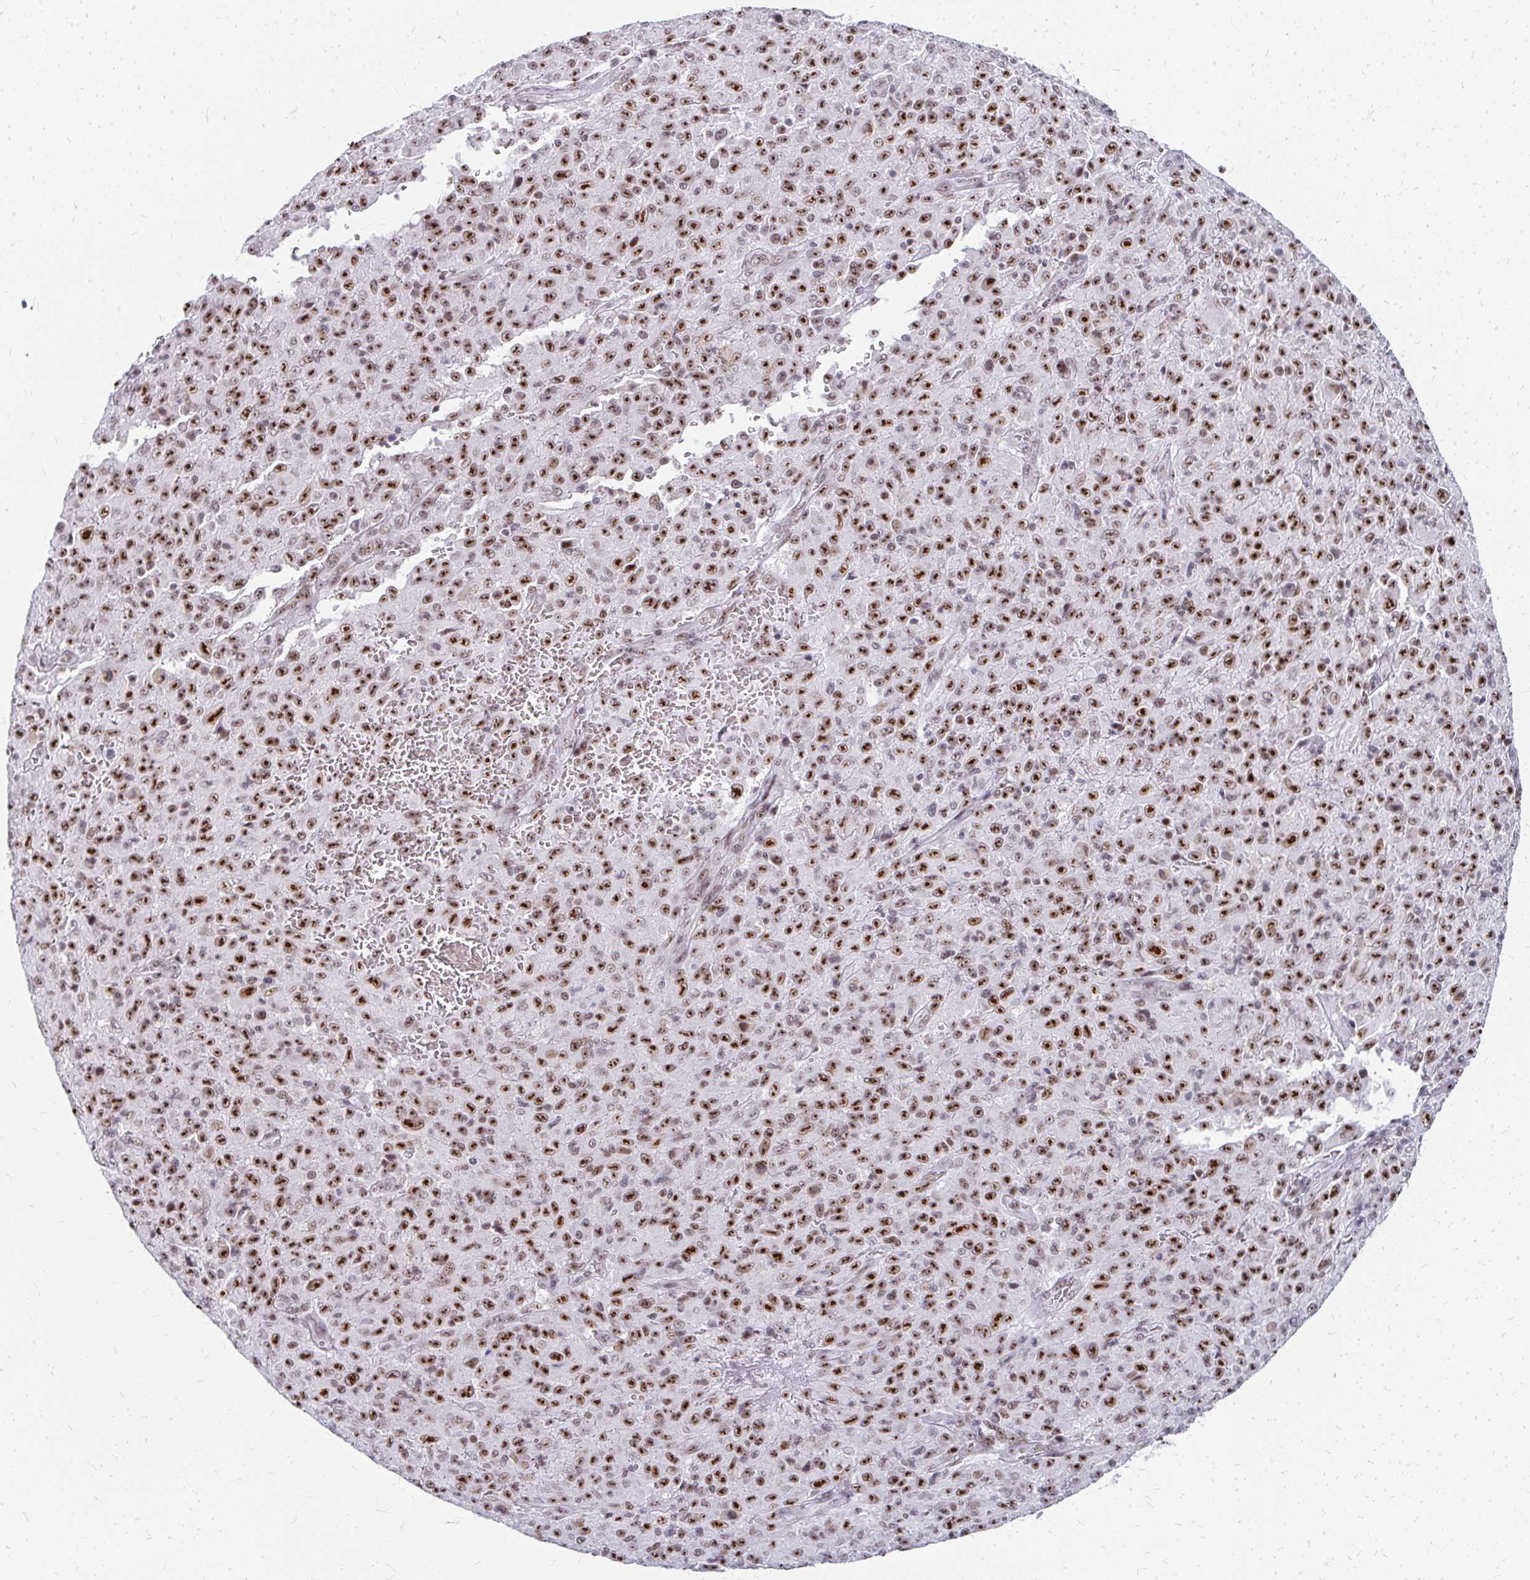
{"staining": {"intensity": "strong", "quantity": ">75%", "location": "nuclear"}, "tissue": "melanoma", "cell_type": "Tumor cells", "image_type": "cancer", "snomed": [{"axis": "morphology", "description": "Malignant melanoma, NOS"}, {"axis": "topography", "description": "Skin"}], "caption": "This photomicrograph exhibits immunohistochemistry staining of malignant melanoma, with high strong nuclear staining in about >75% of tumor cells.", "gene": "GTF2H1", "patient": {"sex": "male", "age": 46}}